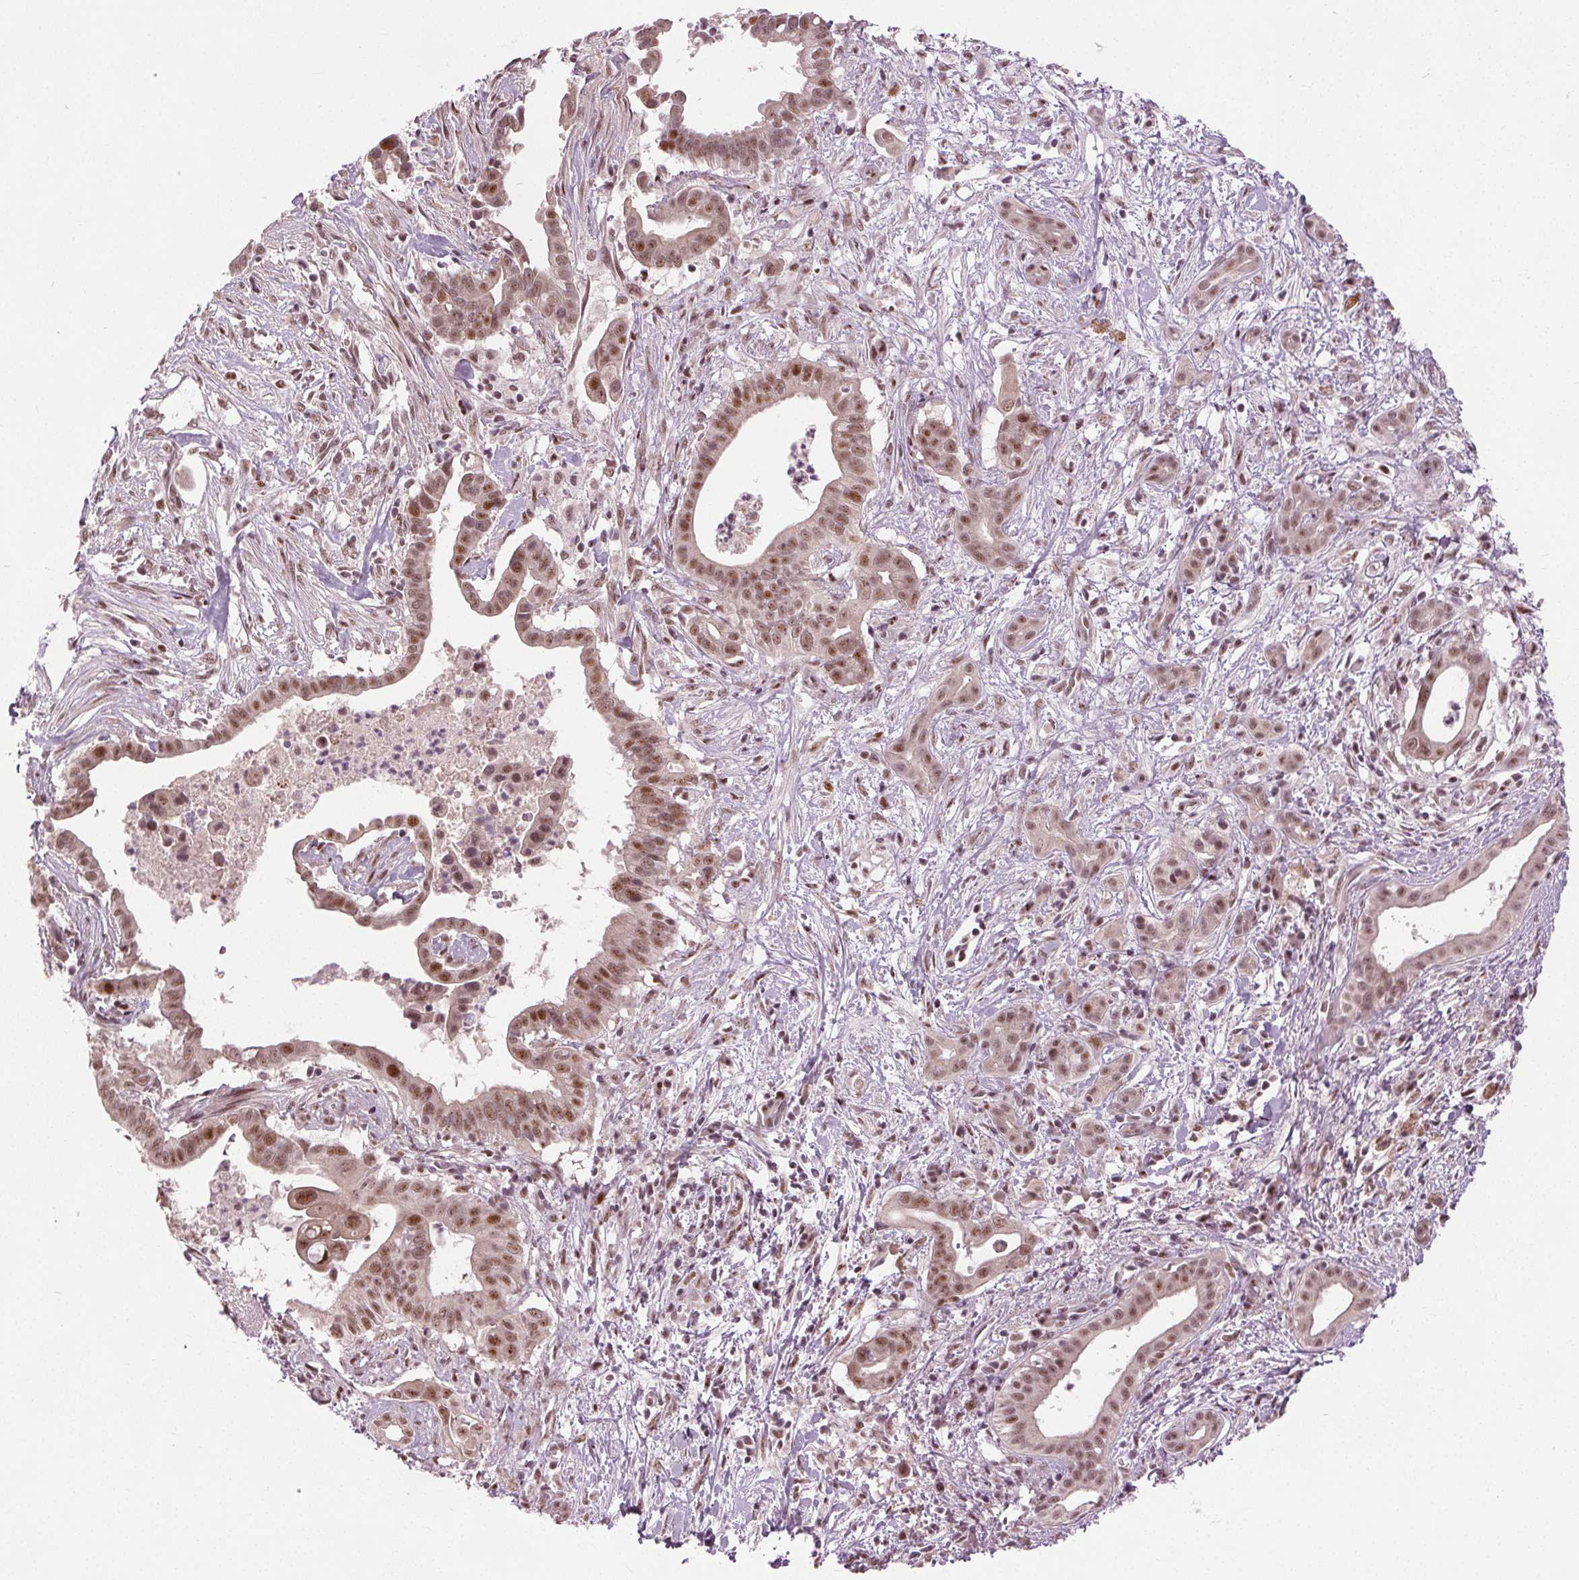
{"staining": {"intensity": "moderate", "quantity": ">75%", "location": "nuclear"}, "tissue": "pancreatic cancer", "cell_type": "Tumor cells", "image_type": "cancer", "snomed": [{"axis": "morphology", "description": "Adenocarcinoma, NOS"}, {"axis": "topography", "description": "Pancreas"}], "caption": "Pancreatic cancer (adenocarcinoma) was stained to show a protein in brown. There is medium levels of moderate nuclear positivity in approximately >75% of tumor cells. The staining was performed using DAB (3,3'-diaminobenzidine) to visualize the protein expression in brown, while the nuclei were stained in blue with hematoxylin (Magnification: 20x).", "gene": "TTC34", "patient": {"sex": "male", "age": 61}}